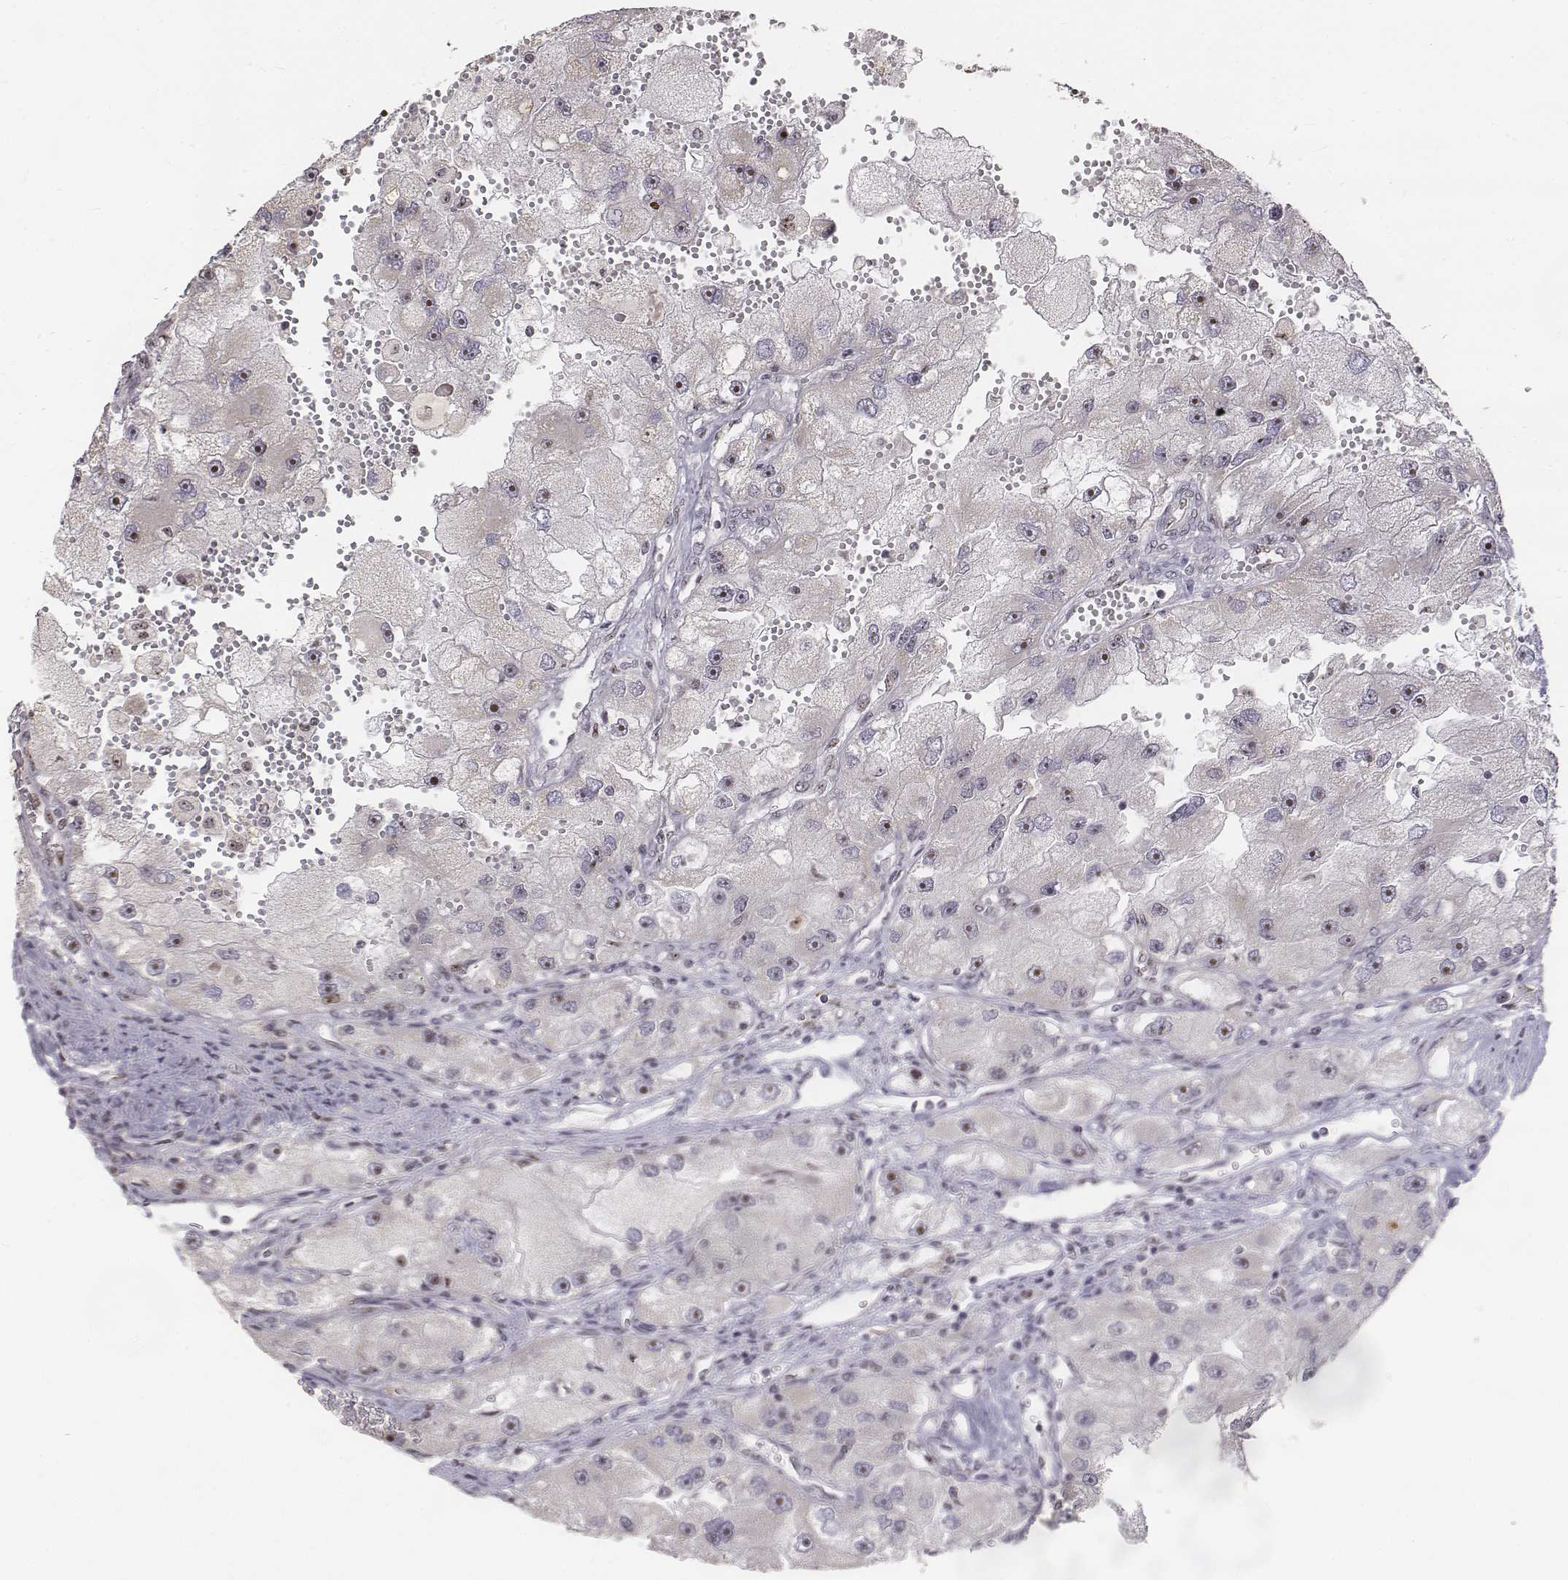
{"staining": {"intensity": "weak", "quantity": "25%-75%", "location": "nuclear"}, "tissue": "renal cancer", "cell_type": "Tumor cells", "image_type": "cancer", "snomed": [{"axis": "morphology", "description": "Adenocarcinoma, NOS"}, {"axis": "topography", "description": "Kidney"}], "caption": "Tumor cells display low levels of weak nuclear positivity in about 25%-75% of cells in adenocarcinoma (renal).", "gene": "PHF6", "patient": {"sex": "male", "age": 63}}